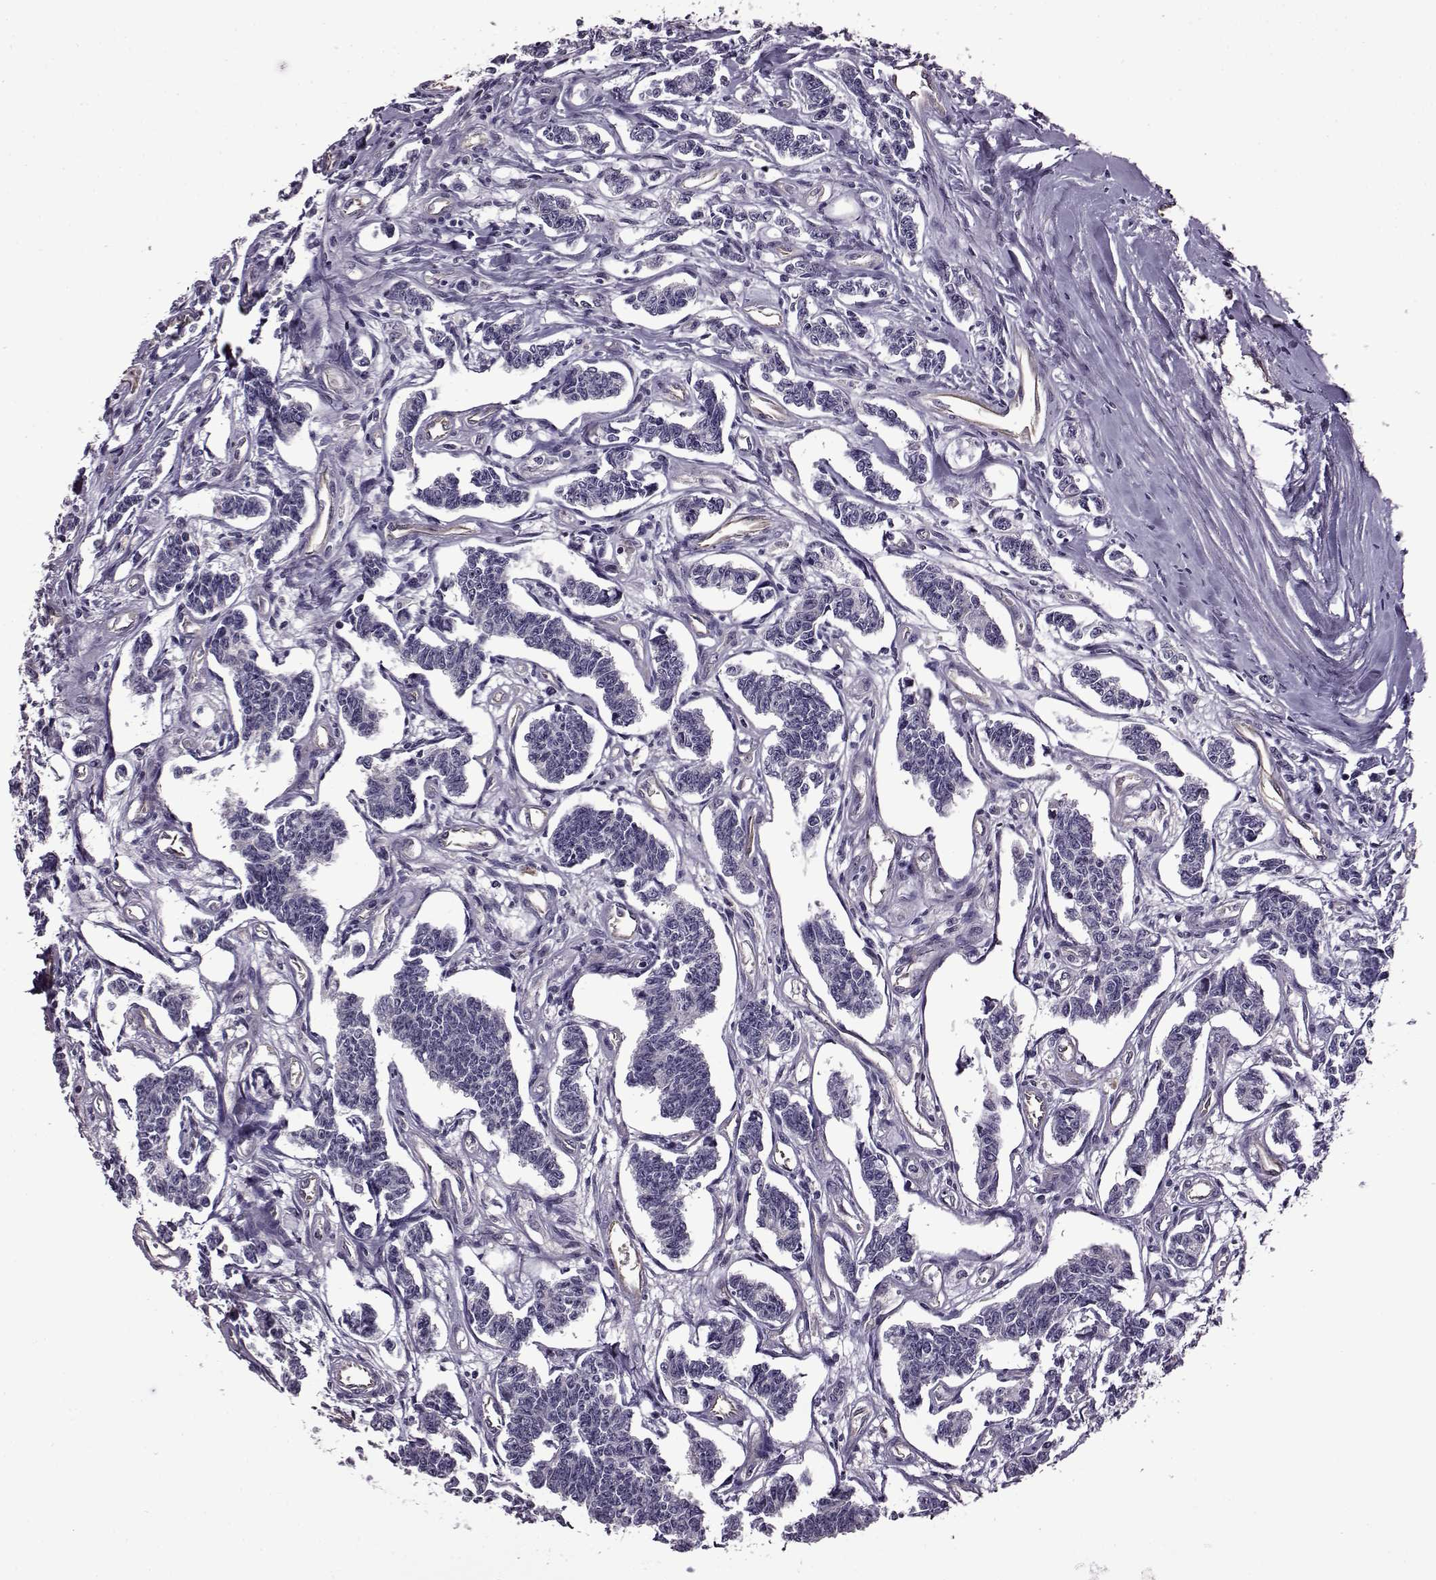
{"staining": {"intensity": "negative", "quantity": "none", "location": "none"}, "tissue": "carcinoid", "cell_type": "Tumor cells", "image_type": "cancer", "snomed": [{"axis": "morphology", "description": "Carcinoid, malignant, NOS"}, {"axis": "topography", "description": "Kidney"}], "caption": "A high-resolution image shows immunohistochemistry (IHC) staining of carcinoid, which demonstrates no significant expression in tumor cells. (Stains: DAB IHC with hematoxylin counter stain, Microscopy: brightfield microscopy at high magnification).", "gene": "EDDM3B", "patient": {"sex": "female", "age": 41}}